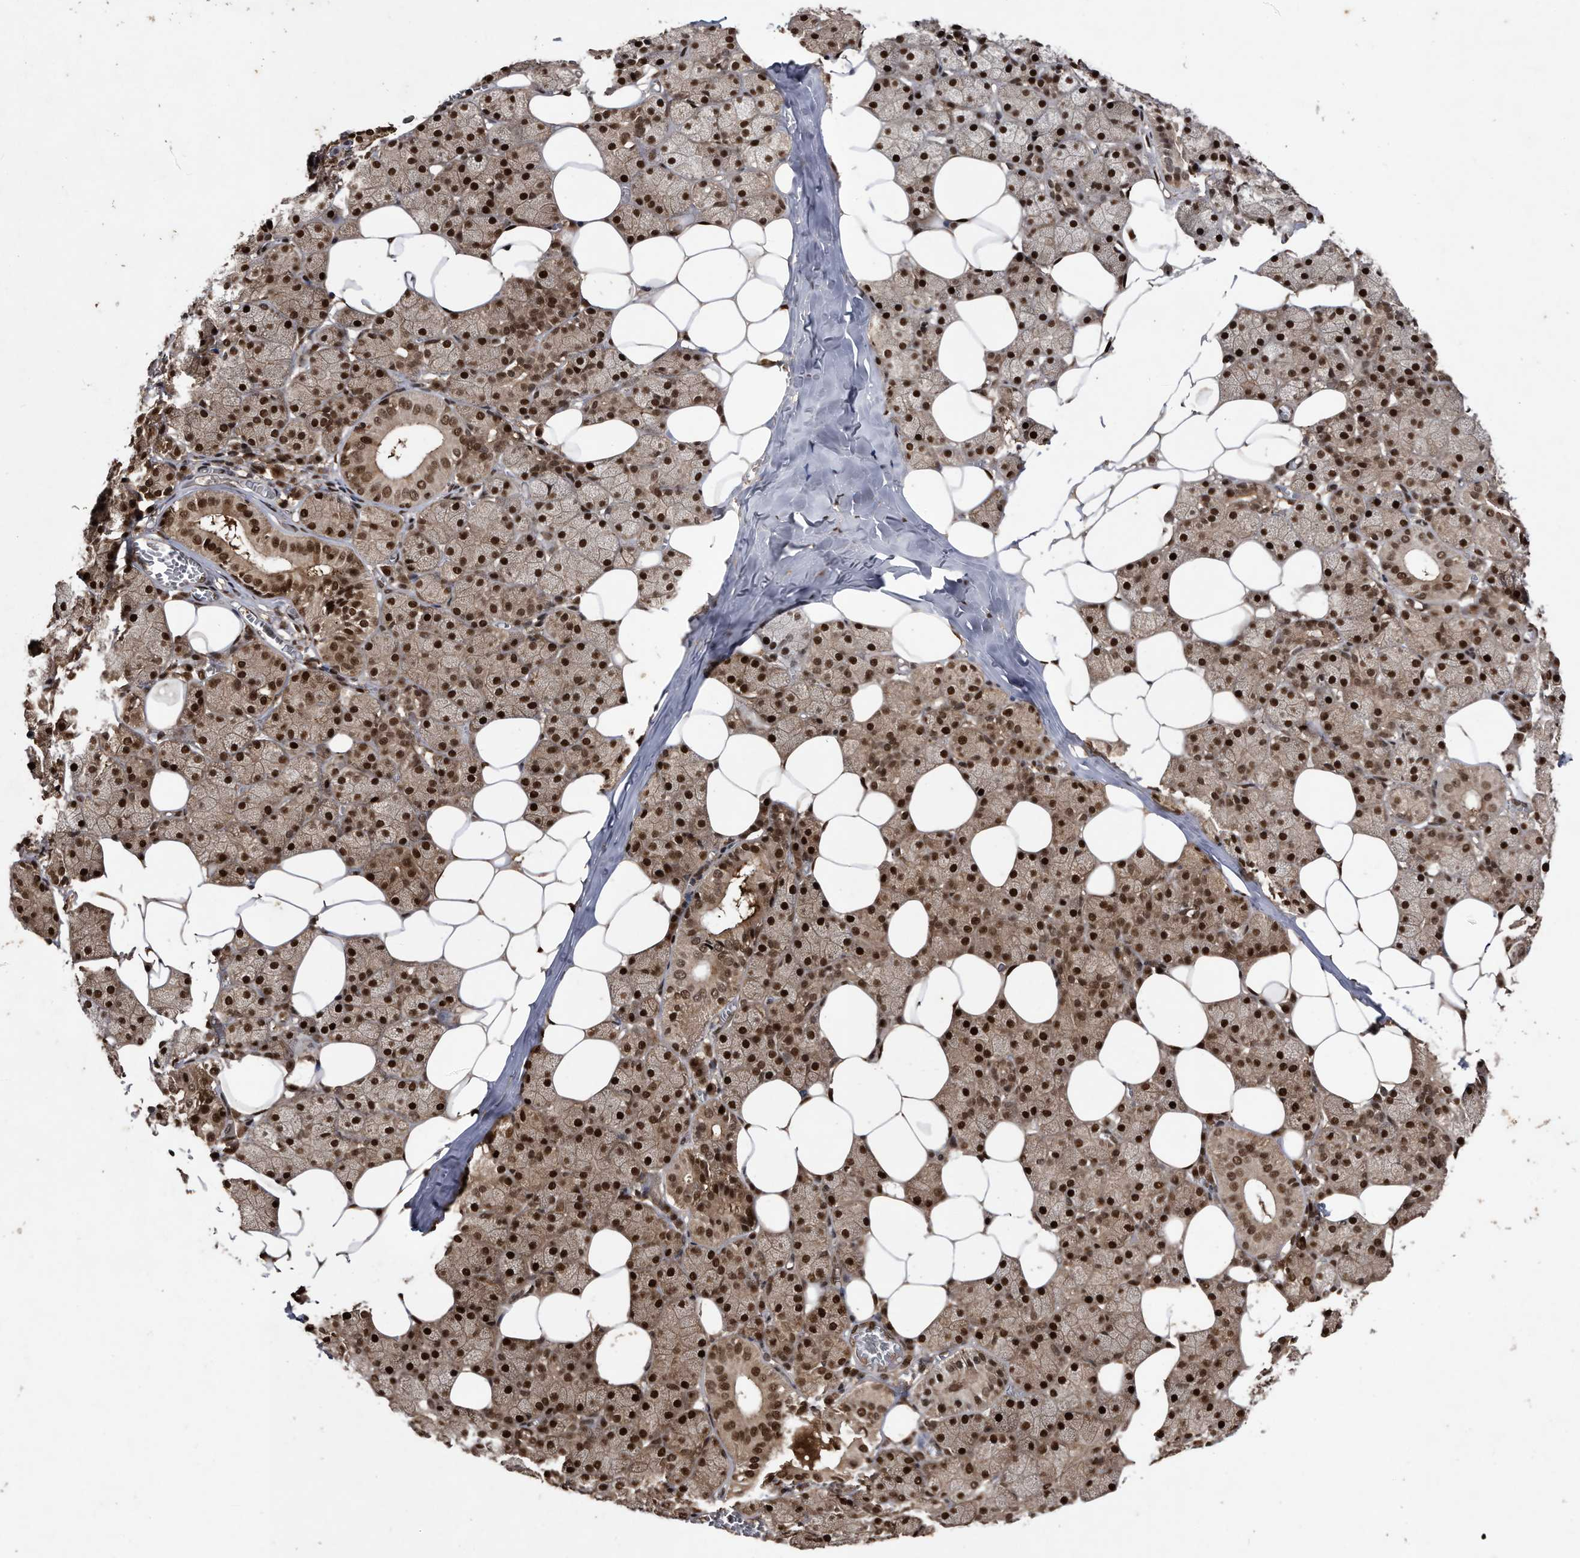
{"staining": {"intensity": "strong", "quantity": ">75%", "location": "nuclear"}, "tissue": "salivary gland", "cell_type": "Glandular cells", "image_type": "normal", "snomed": [{"axis": "morphology", "description": "Normal tissue, NOS"}, {"axis": "topography", "description": "Salivary gland"}], "caption": "Immunohistochemistry (IHC) image of unremarkable human salivary gland stained for a protein (brown), which reveals high levels of strong nuclear staining in approximately >75% of glandular cells.", "gene": "RAD23B", "patient": {"sex": "female", "age": 33}}